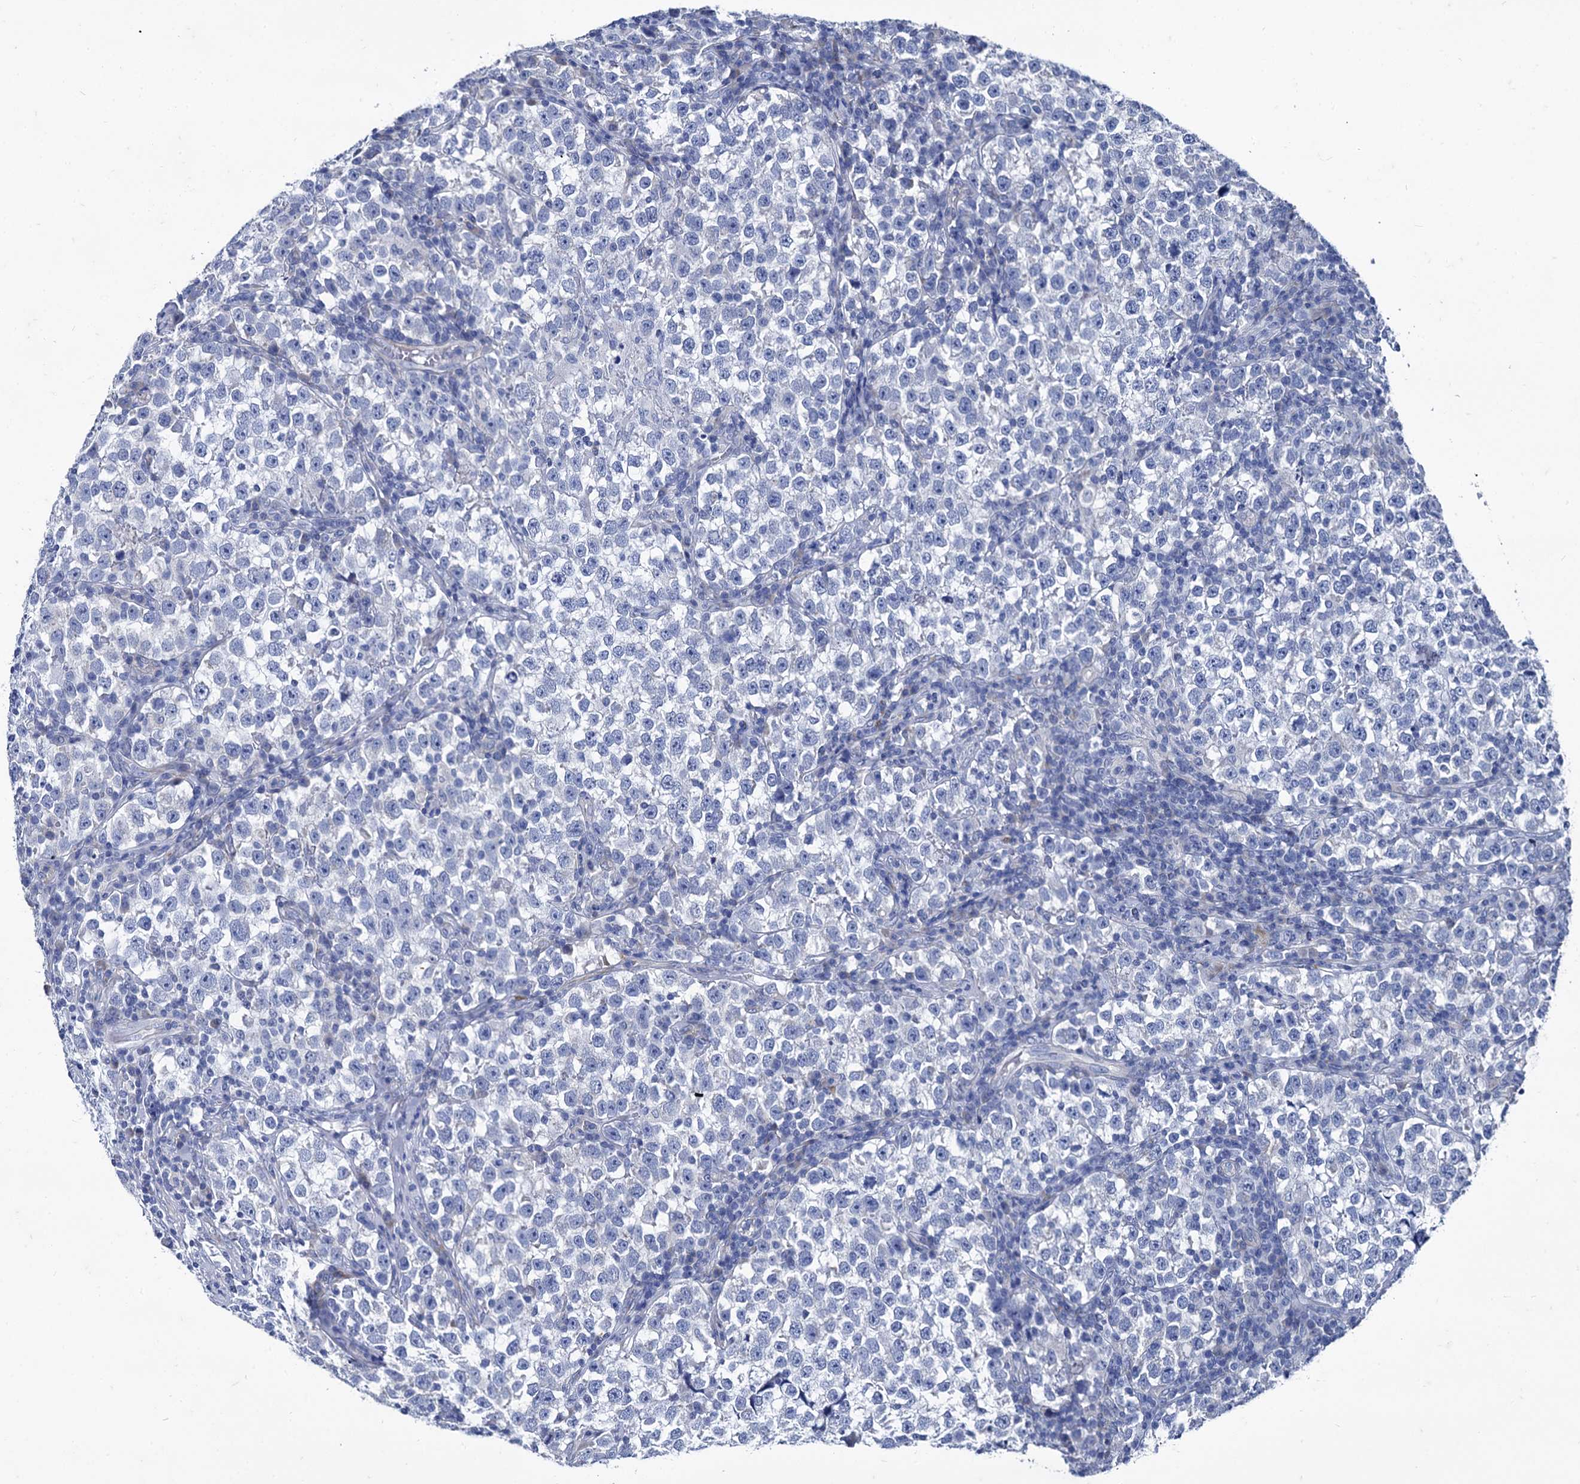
{"staining": {"intensity": "negative", "quantity": "none", "location": "none"}, "tissue": "testis cancer", "cell_type": "Tumor cells", "image_type": "cancer", "snomed": [{"axis": "morphology", "description": "Normal tissue, NOS"}, {"axis": "morphology", "description": "Seminoma, NOS"}, {"axis": "topography", "description": "Testis"}], "caption": "Tumor cells show no significant protein positivity in seminoma (testis).", "gene": "FOXR2", "patient": {"sex": "male", "age": 43}}